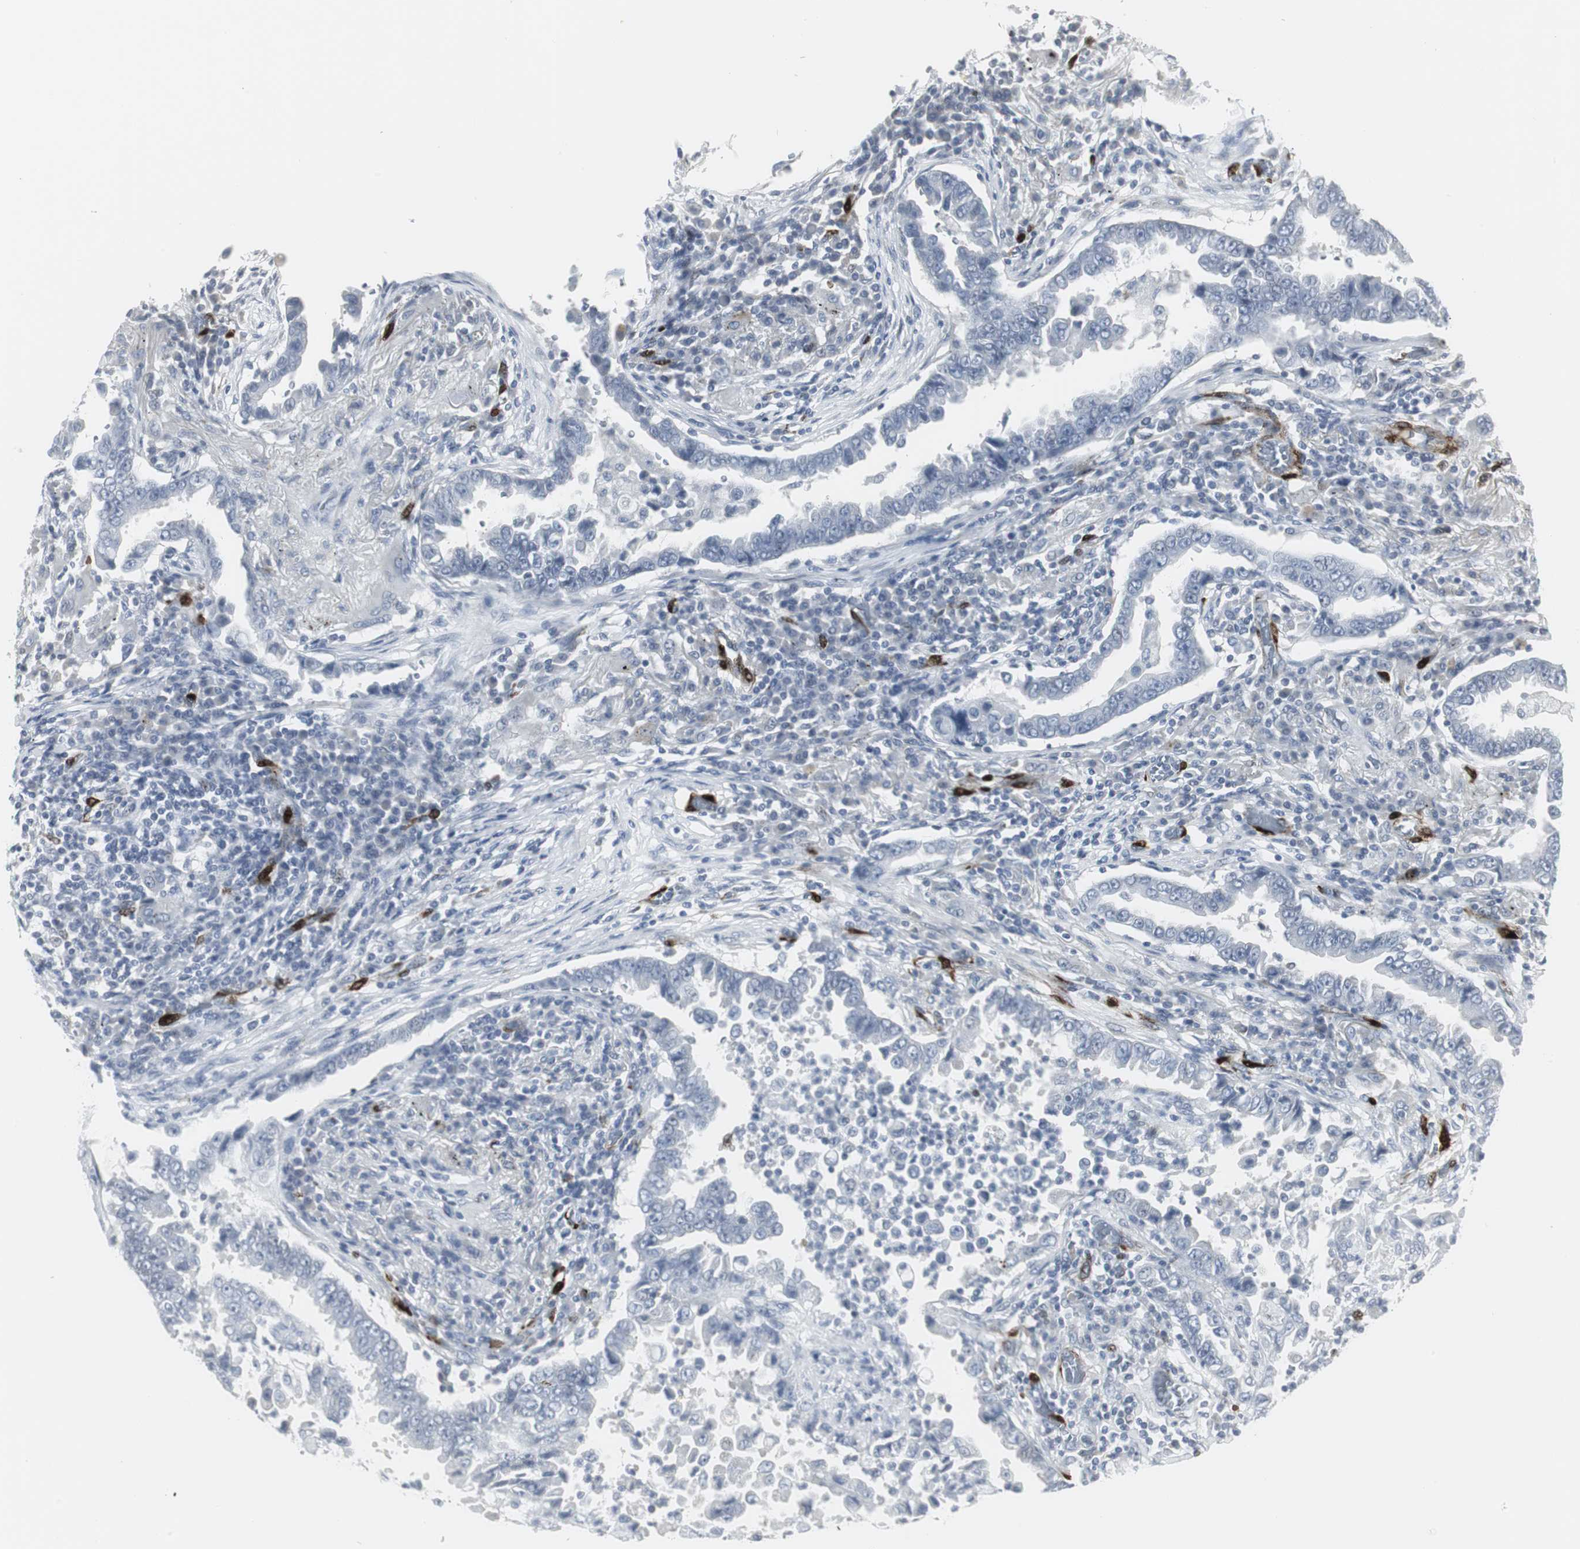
{"staining": {"intensity": "negative", "quantity": "none", "location": "none"}, "tissue": "lung cancer", "cell_type": "Tumor cells", "image_type": "cancer", "snomed": [{"axis": "morphology", "description": "Normal tissue, NOS"}, {"axis": "morphology", "description": "Inflammation, NOS"}, {"axis": "morphology", "description": "Adenocarcinoma, NOS"}, {"axis": "topography", "description": "Lung"}], "caption": "An immunohistochemistry micrograph of lung cancer is shown. There is no staining in tumor cells of lung cancer.", "gene": "PPP1R14A", "patient": {"sex": "female", "age": 64}}